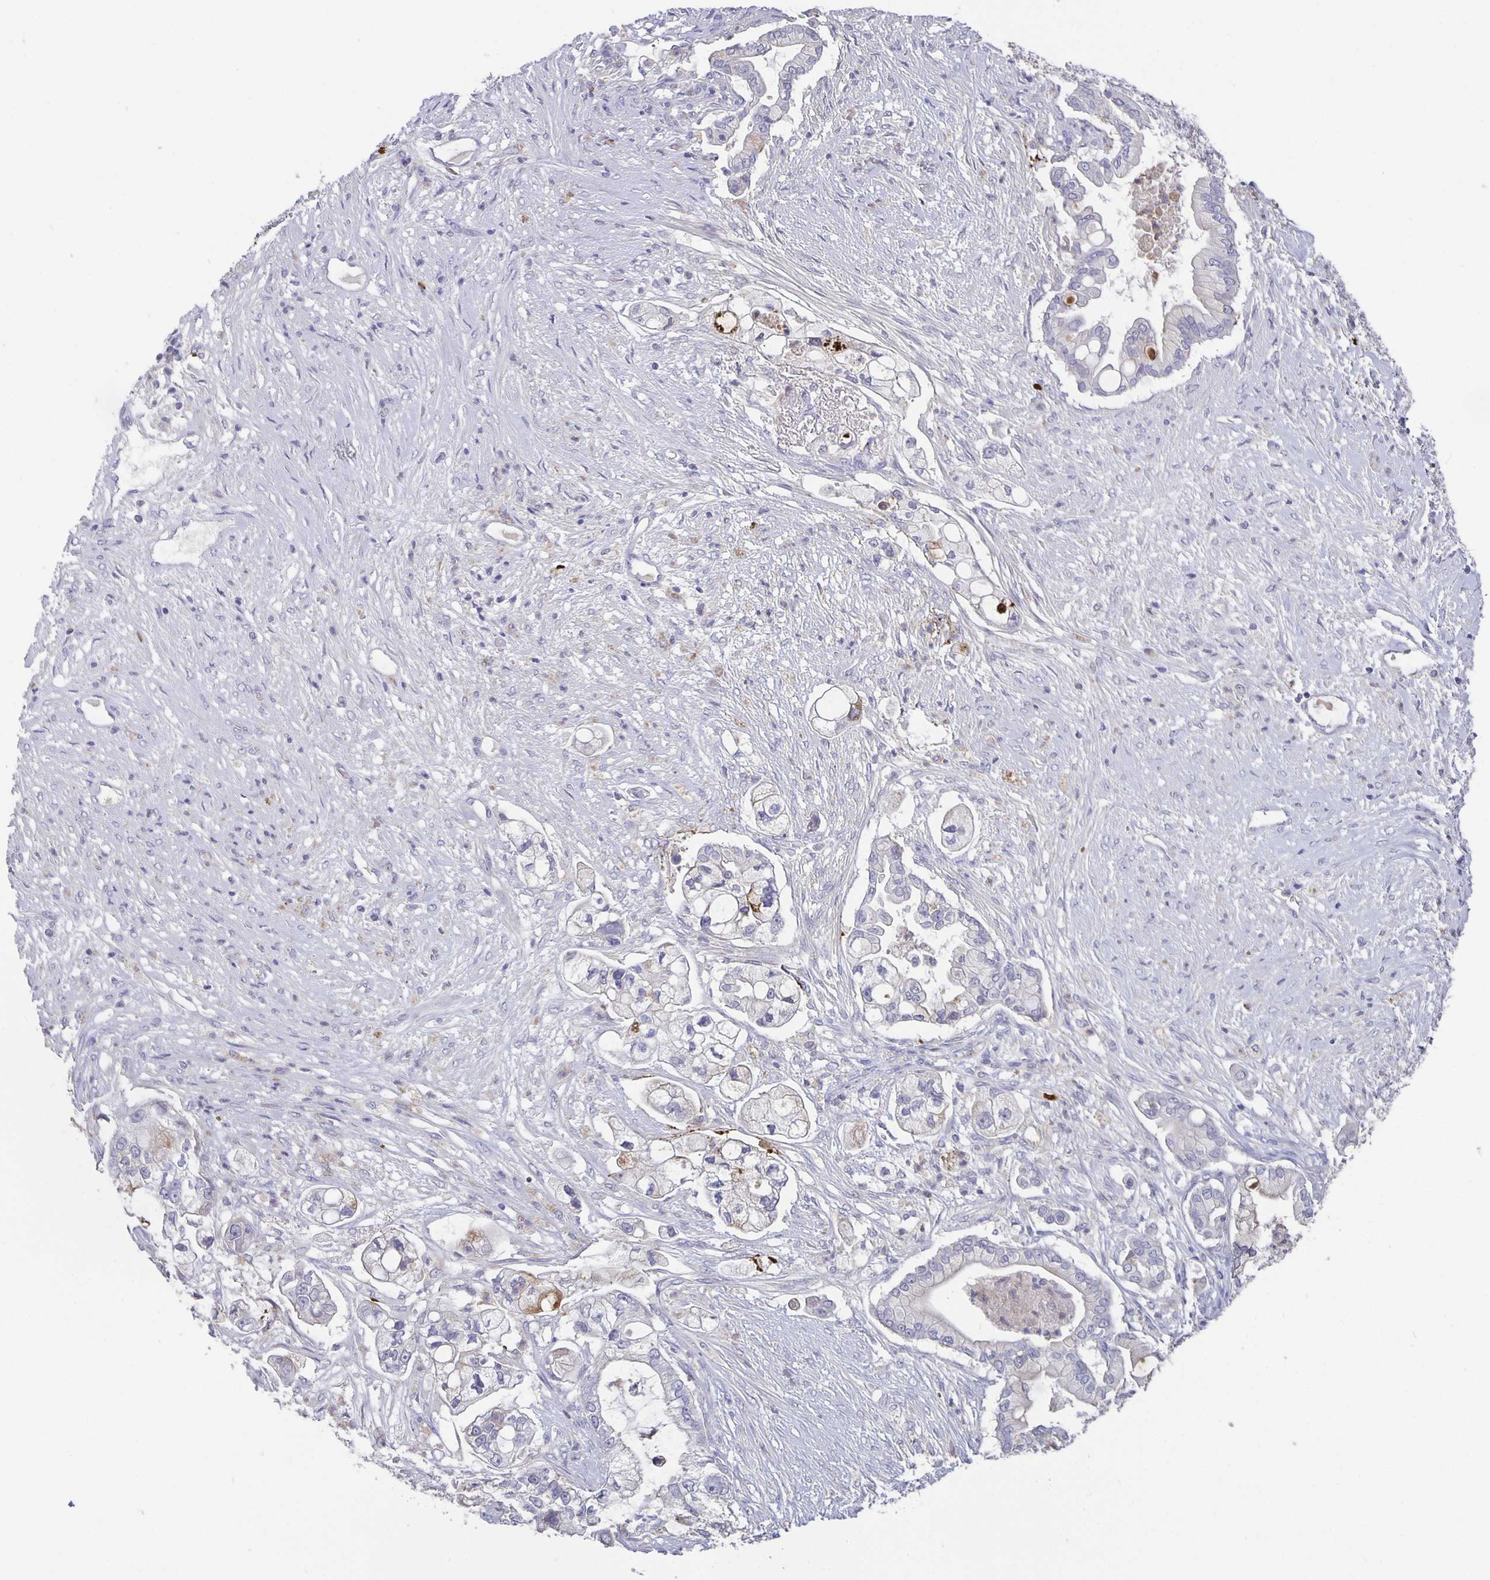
{"staining": {"intensity": "strong", "quantity": "<25%", "location": "cytoplasmic/membranous"}, "tissue": "pancreatic cancer", "cell_type": "Tumor cells", "image_type": "cancer", "snomed": [{"axis": "morphology", "description": "Adenocarcinoma, NOS"}, {"axis": "topography", "description": "Pancreas"}], "caption": "High-magnification brightfield microscopy of pancreatic cancer stained with DAB (brown) and counterstained with hematoxylin (blue). tumor cells exhibit strong cytoplasmic/membranous expression is identified in about<25% of cells.", "gene": "GDF15", "patient": {"sex": "female", "age": 69}}